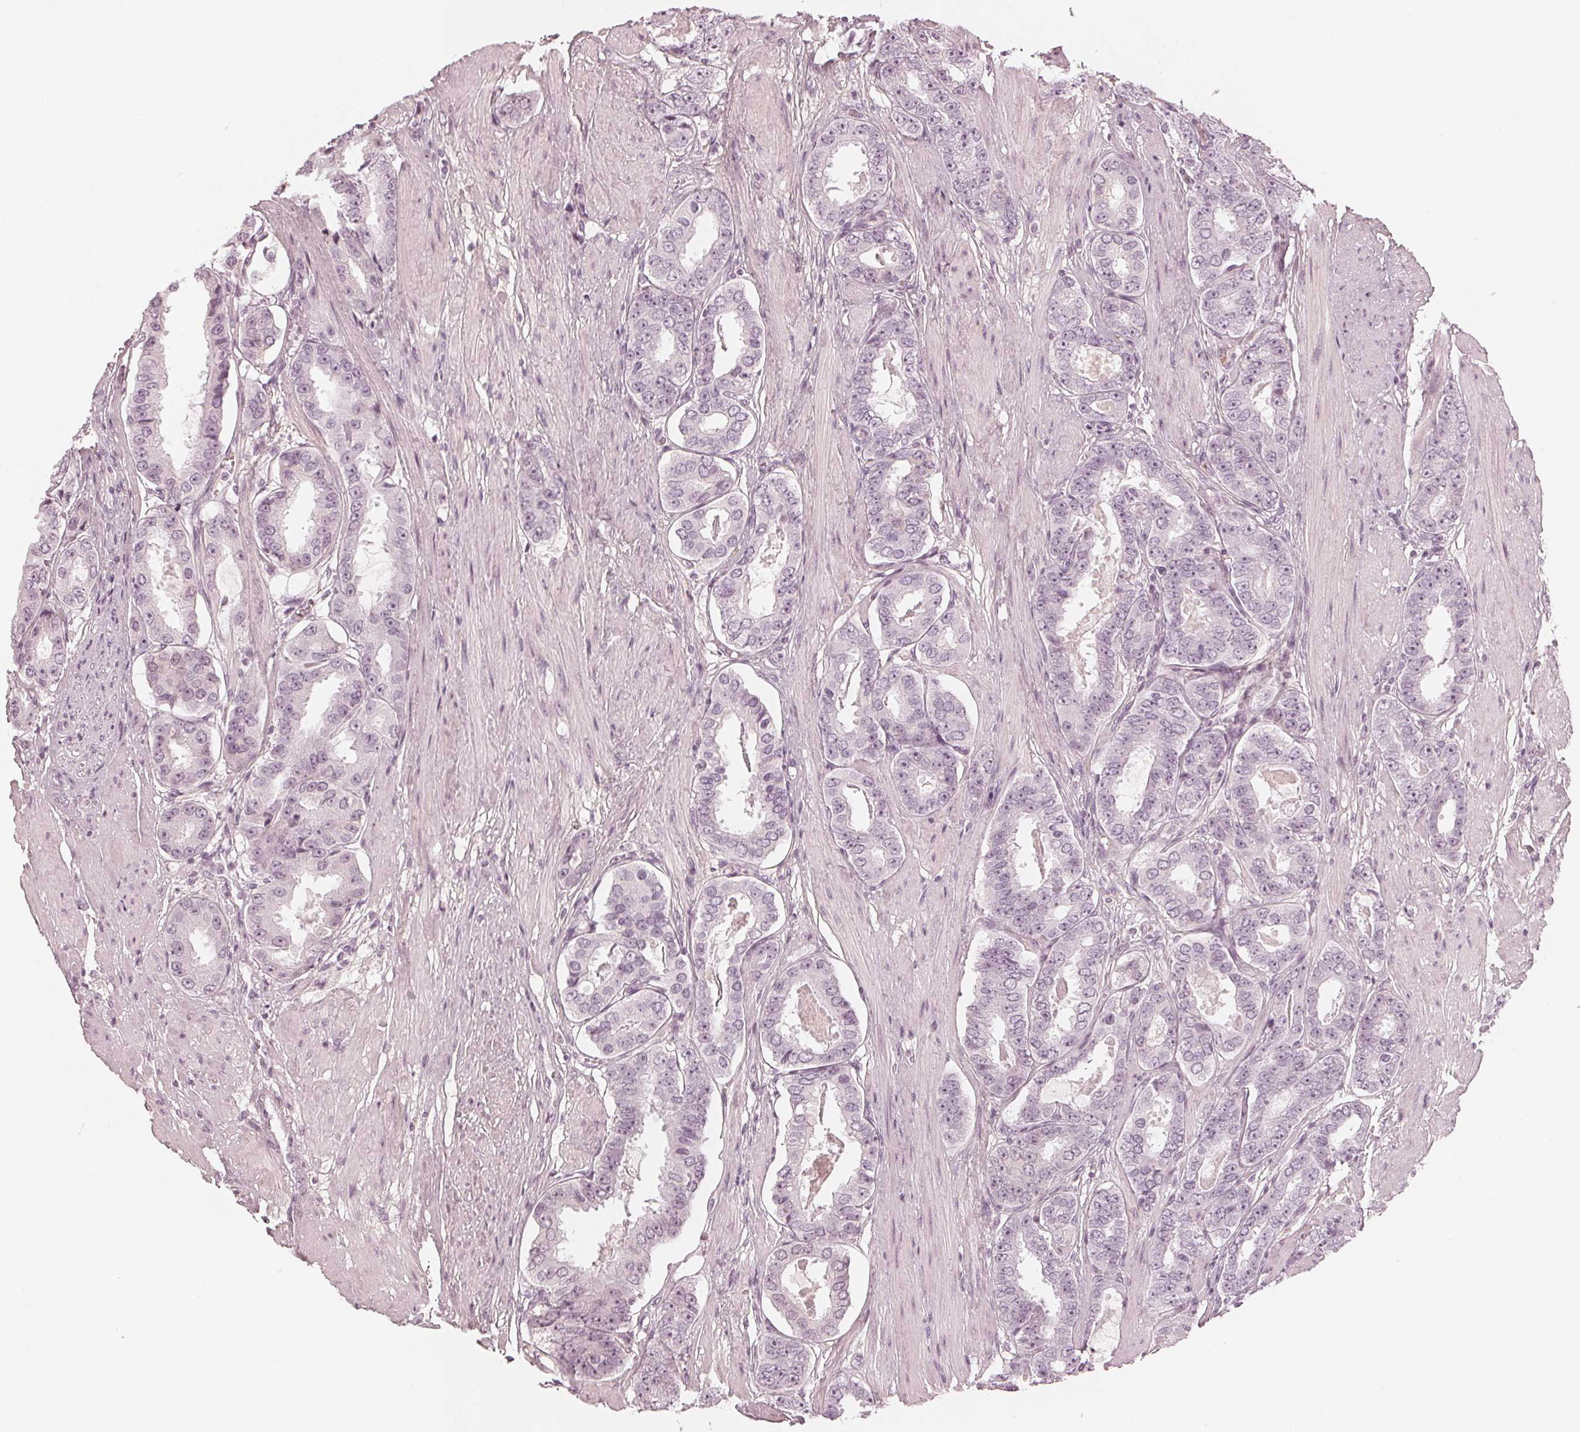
{"staining": {"intensity": "negative", "quantity": "none", "location": "none"}, "tissue": "prostate cancer", "cell_type": "Tumor cells", "image_type": "cancer", "snomed": [{"axis": "morphology", "description": "Adenocarcinoma, High grade"}, {"axis": "topography", "description": "Prostate"}], "caption": "Protein analysis of prostate high-grade adenocarcinoma shows no significant staining in tumor cells.", "gene": "PAEP", "patient": {"sex": "male", "age": 63}}